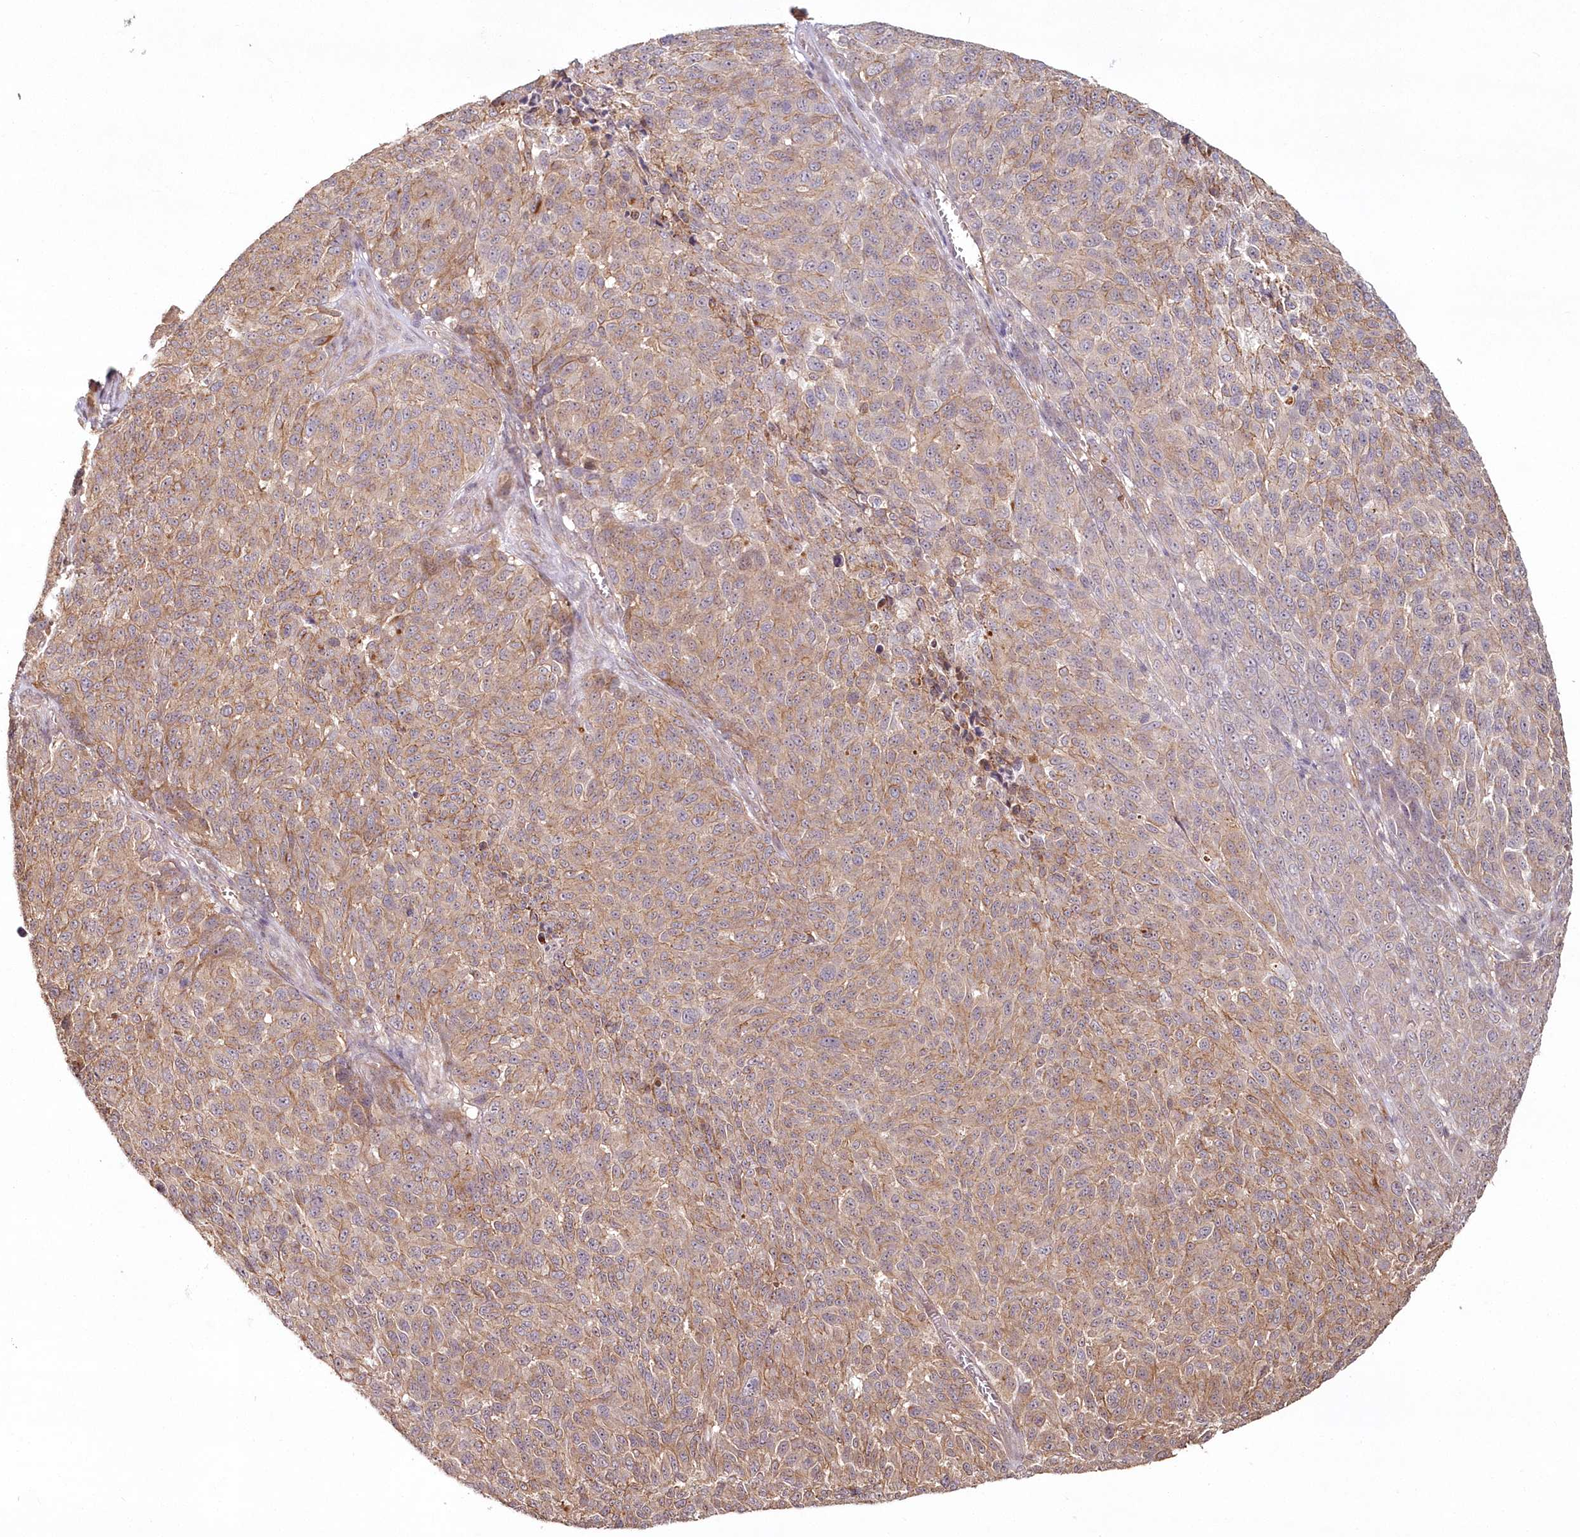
{"staining": {"intensity": "moderate", "quantity": "25%-75%", "location": "cytoplasmic/membranous"}, "tissue": "melanoma", "cell_type": "Tumor cells", "image_type": "cancer", "snomed": [{"axis": "morphology", "description": "Malignant melanoma, NOS"}, {"axis": "topography", "description": "Skin"}], "caption": "DAB (3,3'-diaminobenzidine) immunohistochemical staining of melanoma shows moderate cytoplasmic/membranous protein positivity in approximately 25%-75% of tumor cells.", "gene": "HYCC2", "patient": {"sex": "male", "age": 49}}